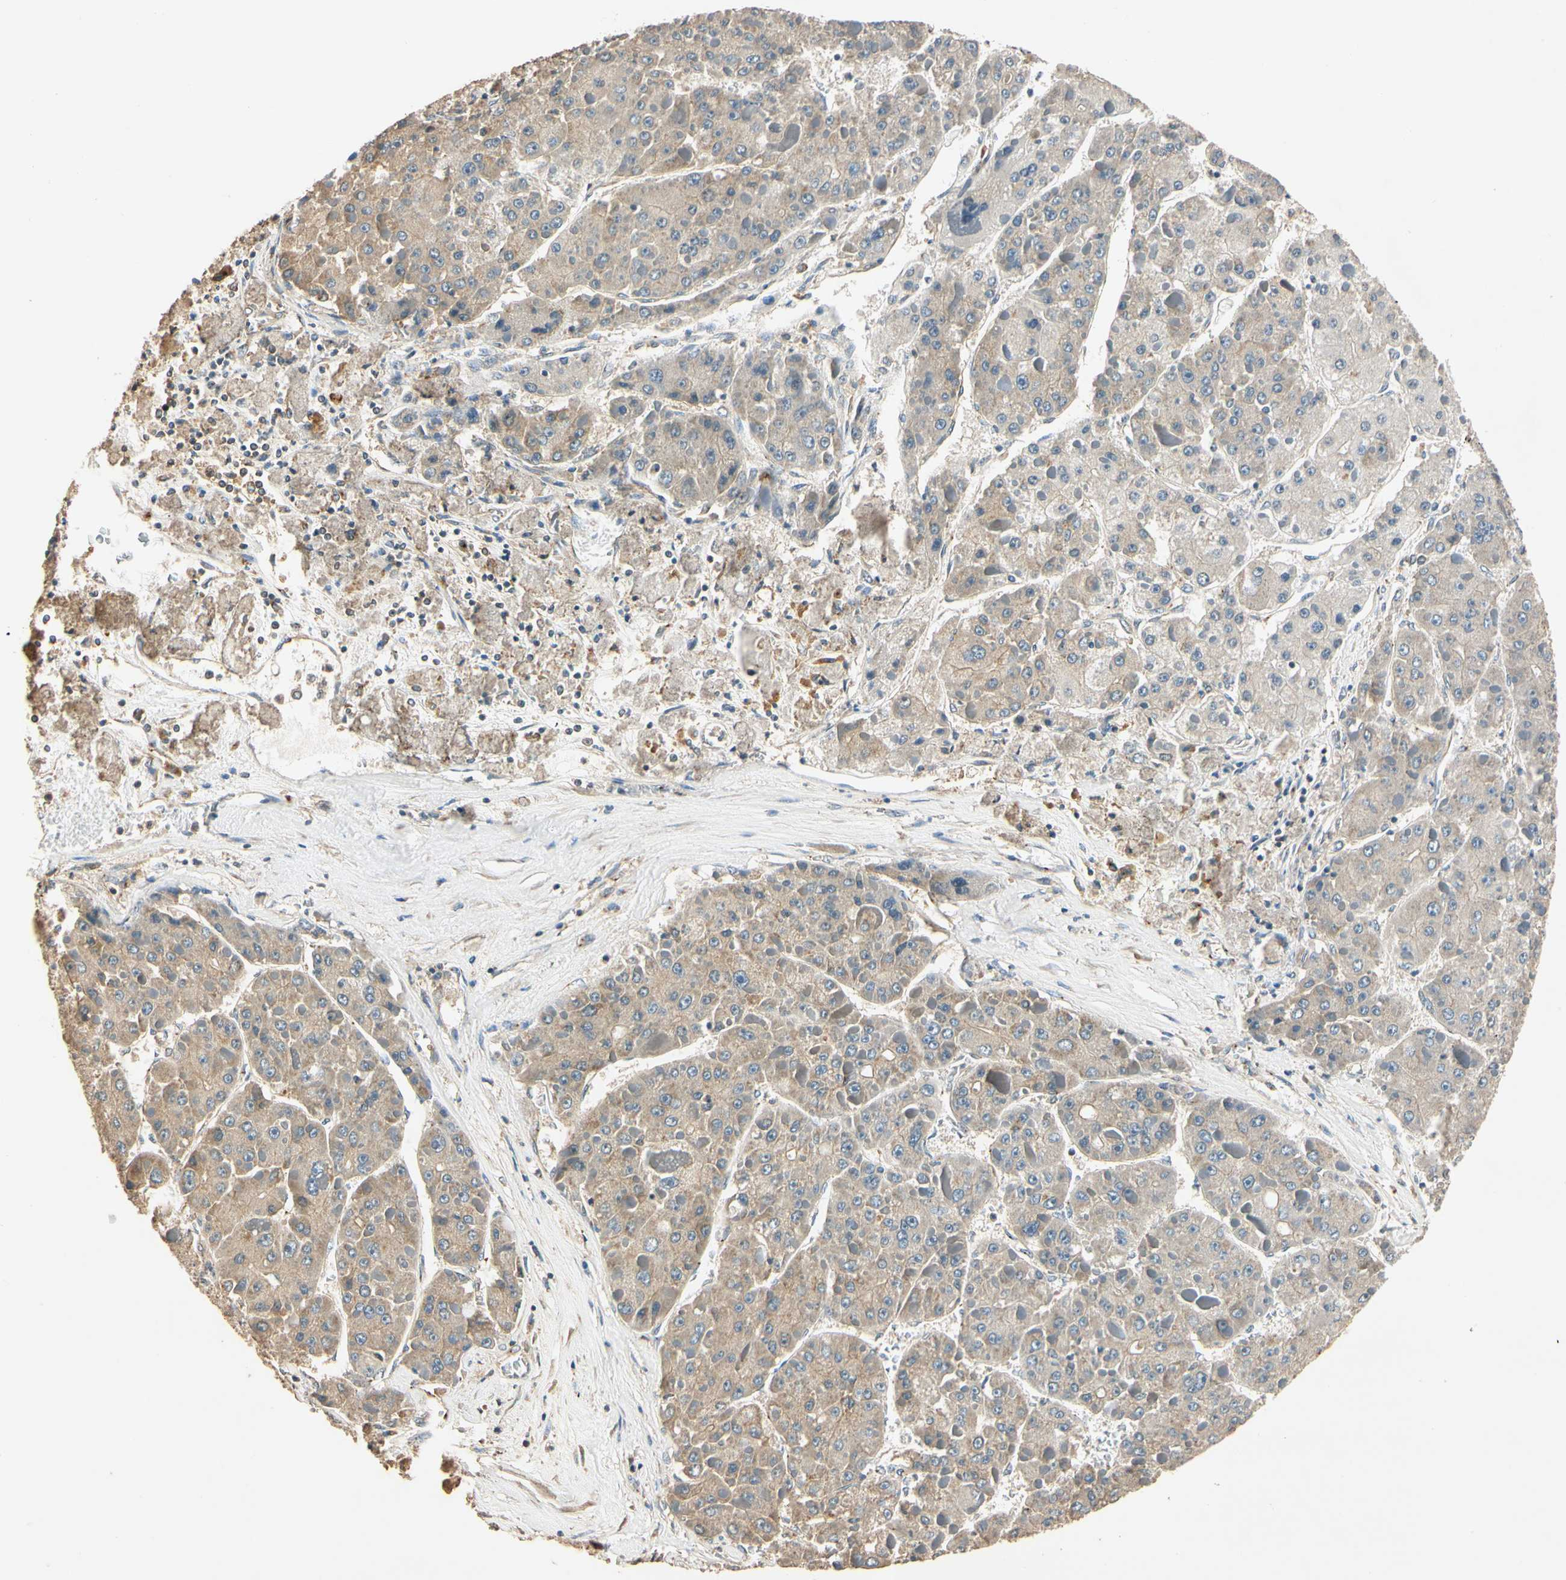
{"staining": {"intensity": "weak", "quantity": ">75%", "location": "cytoplasmic/membranous"}, "tissue": "liver cancer", "cell_type": "Tumor cells", "image_type": "cancer", "snomed": [{"axis": "morphology", "description": "Carcinoma, Hepatocellular, NOS"}, {"axis": "topography", "description": "Liver"}], "caption": "An image showing weak cytoplasmic/membranous positivity in approximately >75% of tumor cells in hepatocellular carcinoma (liver), as visualized by brown immunohistochemical staining.", "gene": "AKAP9", "patient": {"sex": "female", "age": 73}}